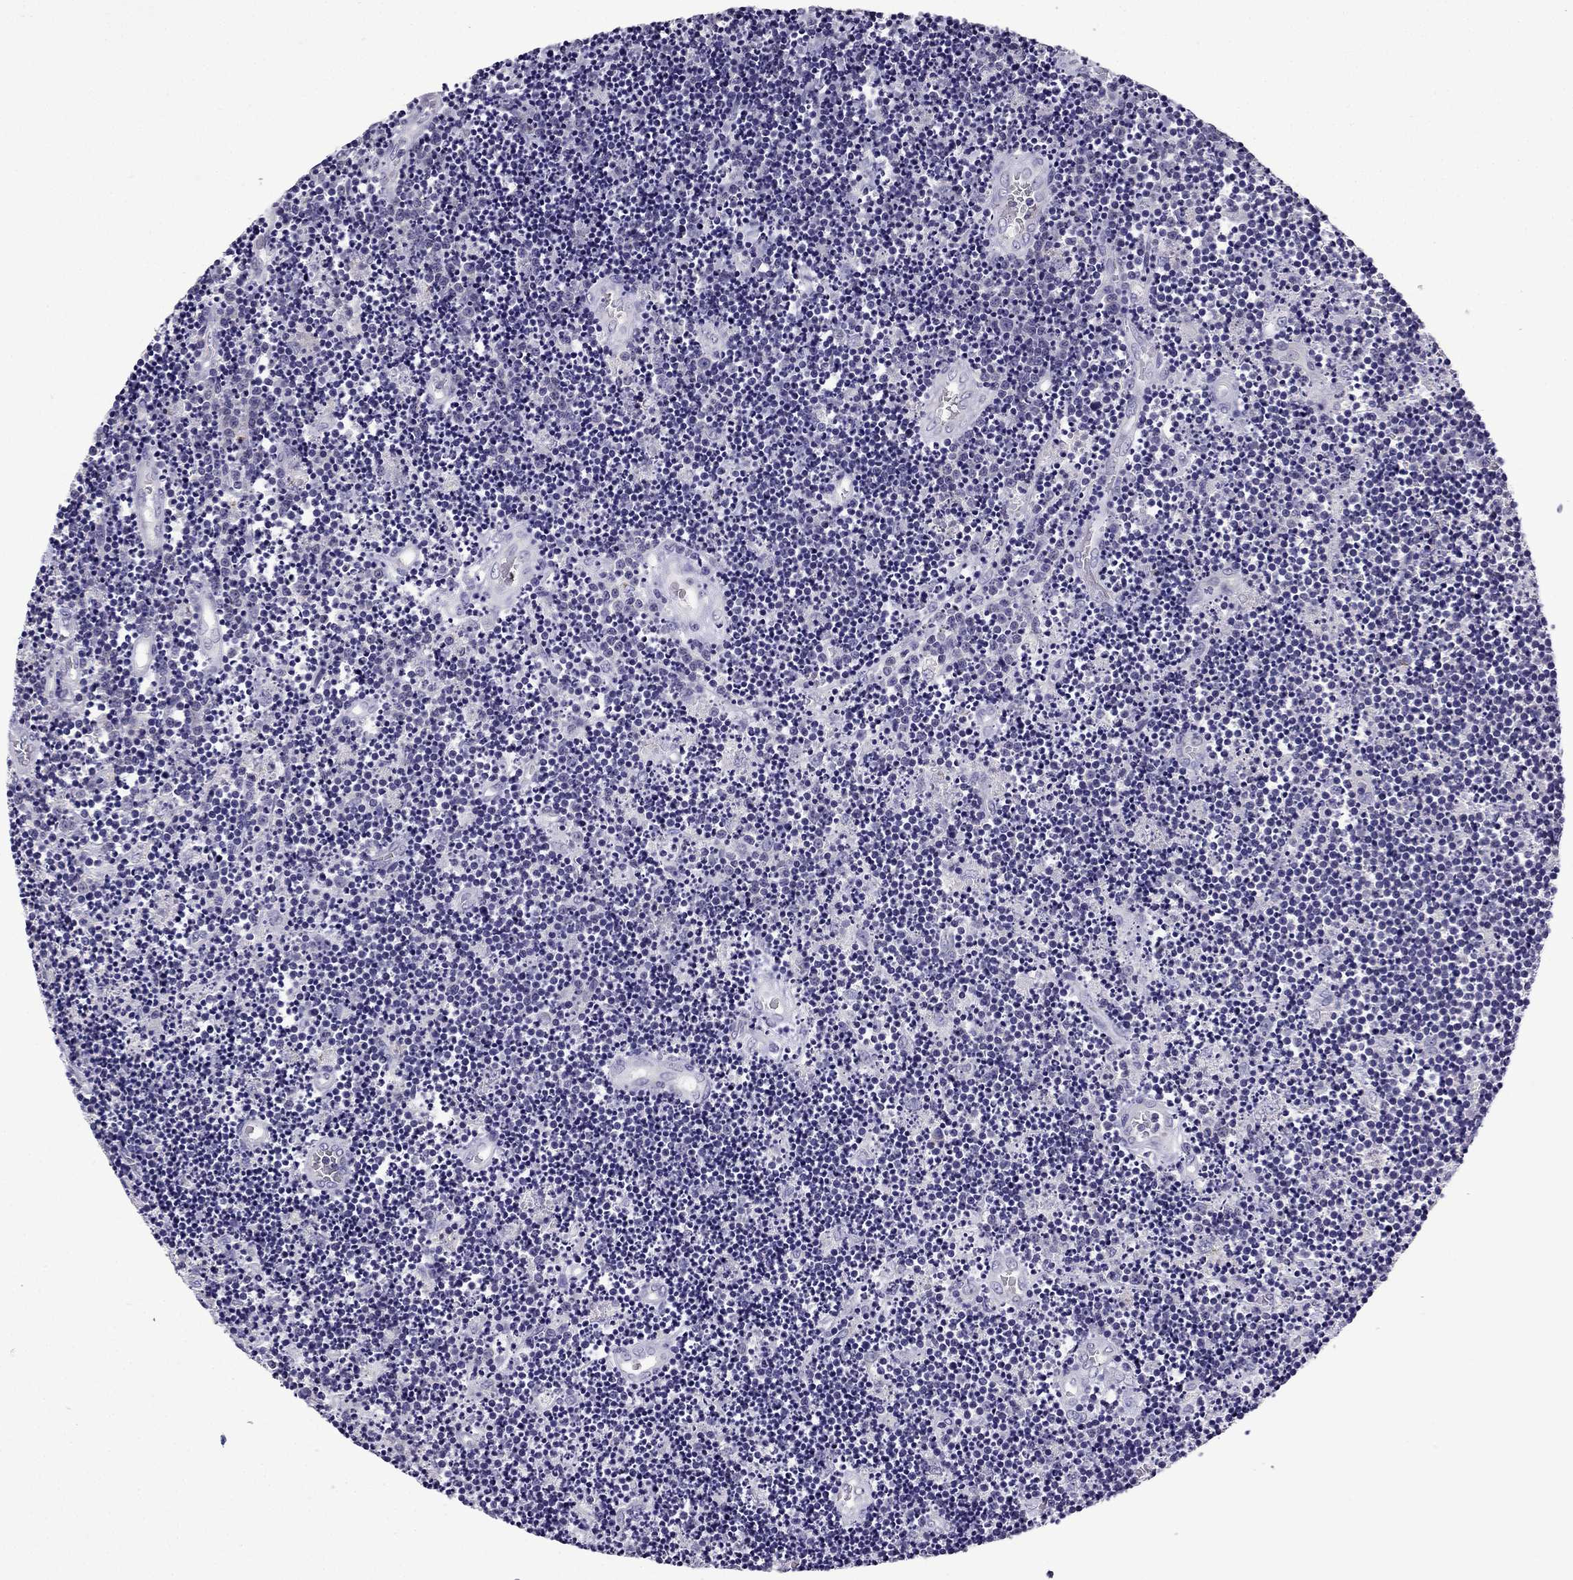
{"staining": {"intensity": "negative", "quantity": "none", "location": "none"}, "tissue": "lymphoma", "cell_type": "Tumor cells", "image_type": "cancer", "snomed": [{"axis": "morphology", "description": "Malignant lymphoma, non-Hodgkin's type, Low grade"}, {"axis": "topography", "description": "Brain"}], "caption": "Tumor cells show no significant expression in lymphoma.", "gene": "TTN", "patient": {"sex": "female", "age": 66}}